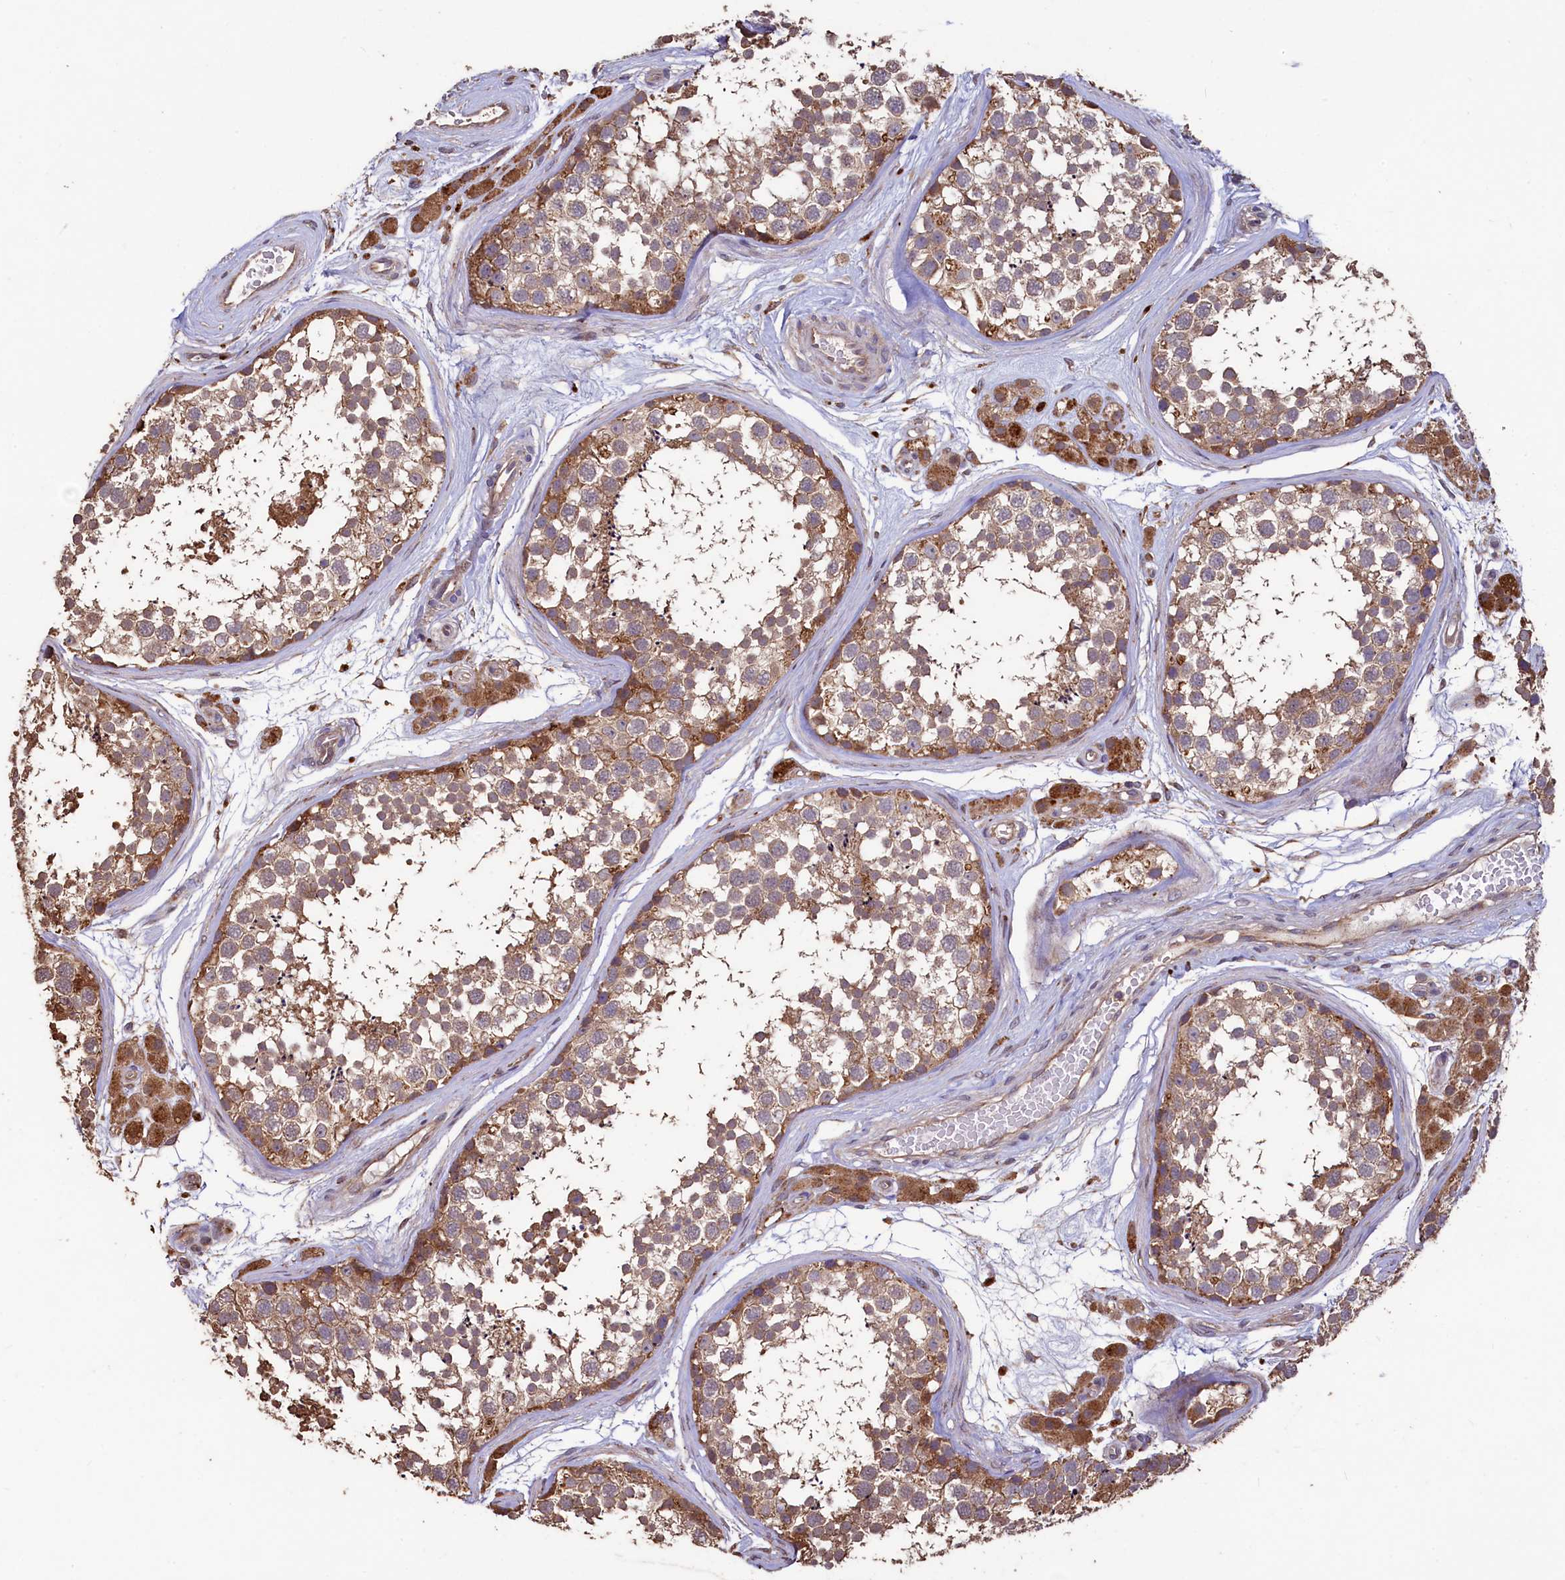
{"staining": {"intensity": "moderate", "quantity": ">75%", "location": "cytoplasmic/membranous"}, "tissue": "testis", "cell_type": "Cells in seminiferous ducts", "image_type": "normal", "snomed": [{"axis": "morphology", "description": "Normal tissue, NOS"}, {"axis": "topography", "description": "Testis"}], "caption": "Immunohistochemical staining of normal testis demonstrates medium levels of moderate cytoplasmic/membranous positivity in approximately >75% of cells in seminiferous ducts. The staining was performed using DAB (3,3'-diaminobenzidine), with brown indicating positive protein expression. Nuclei are stained blue with hematoxylin.", "gene": "TMEM98", "patient": {"sex": "male", "age": 56}}